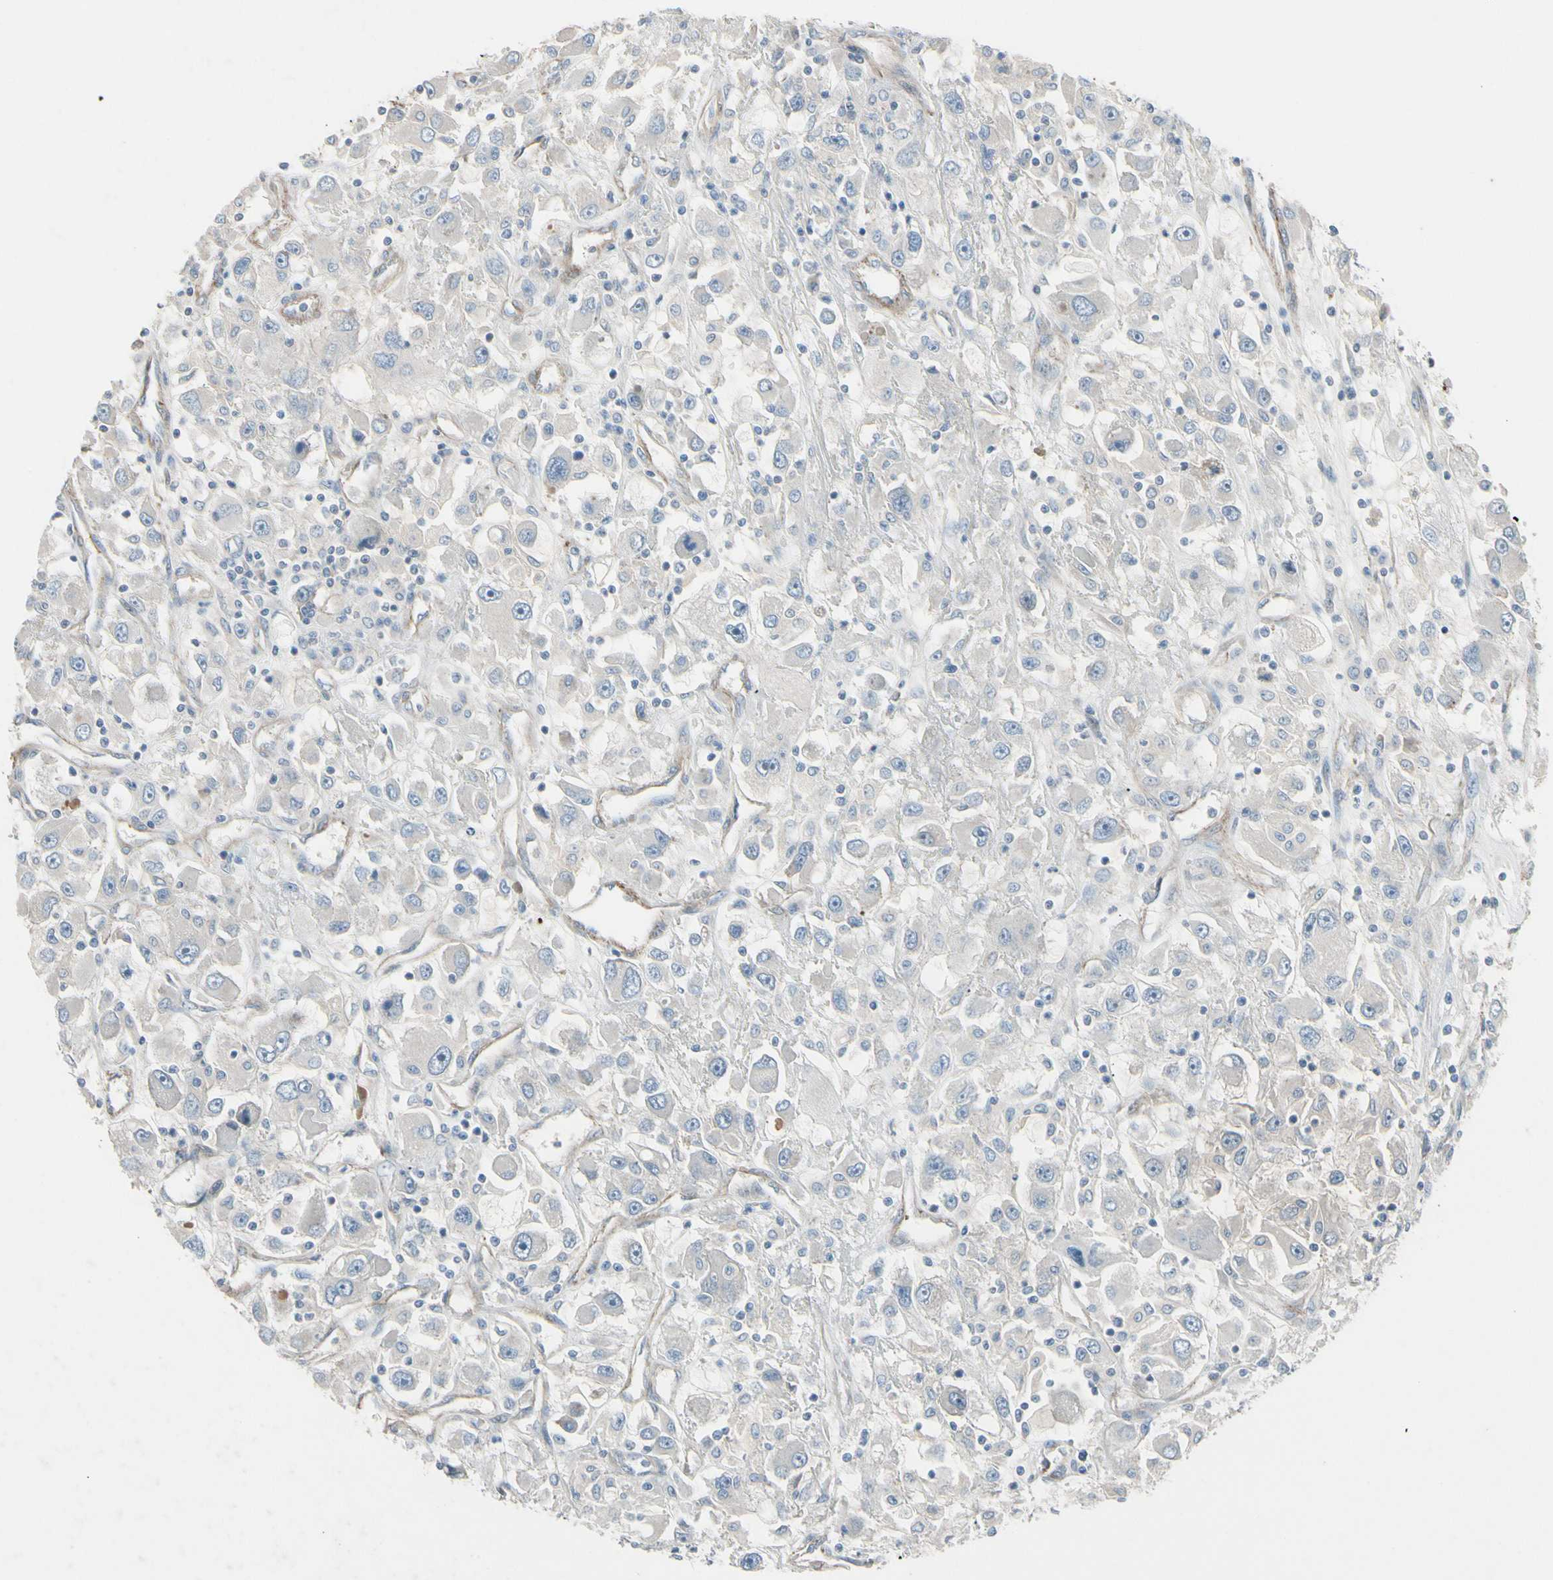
{"staining": {"intensity": "negative", "quantity": "none", "location": "none"}, "tissue": "renal cancer", "cell_type": "Tumor cells", "image_type": "cancer", "snomed": [{"axis": "morphology", "description": "Adenocarcinoma, NOS"}, {"axis": "topography", "description": "Kidney"}], "caption": "This is an immunohistochemistry photomicrograph of renal adenocarcinoma. There is no positivity in tumor cells.", "gene": "TPM1", "patient": {"sex": "female", "age": 52}}